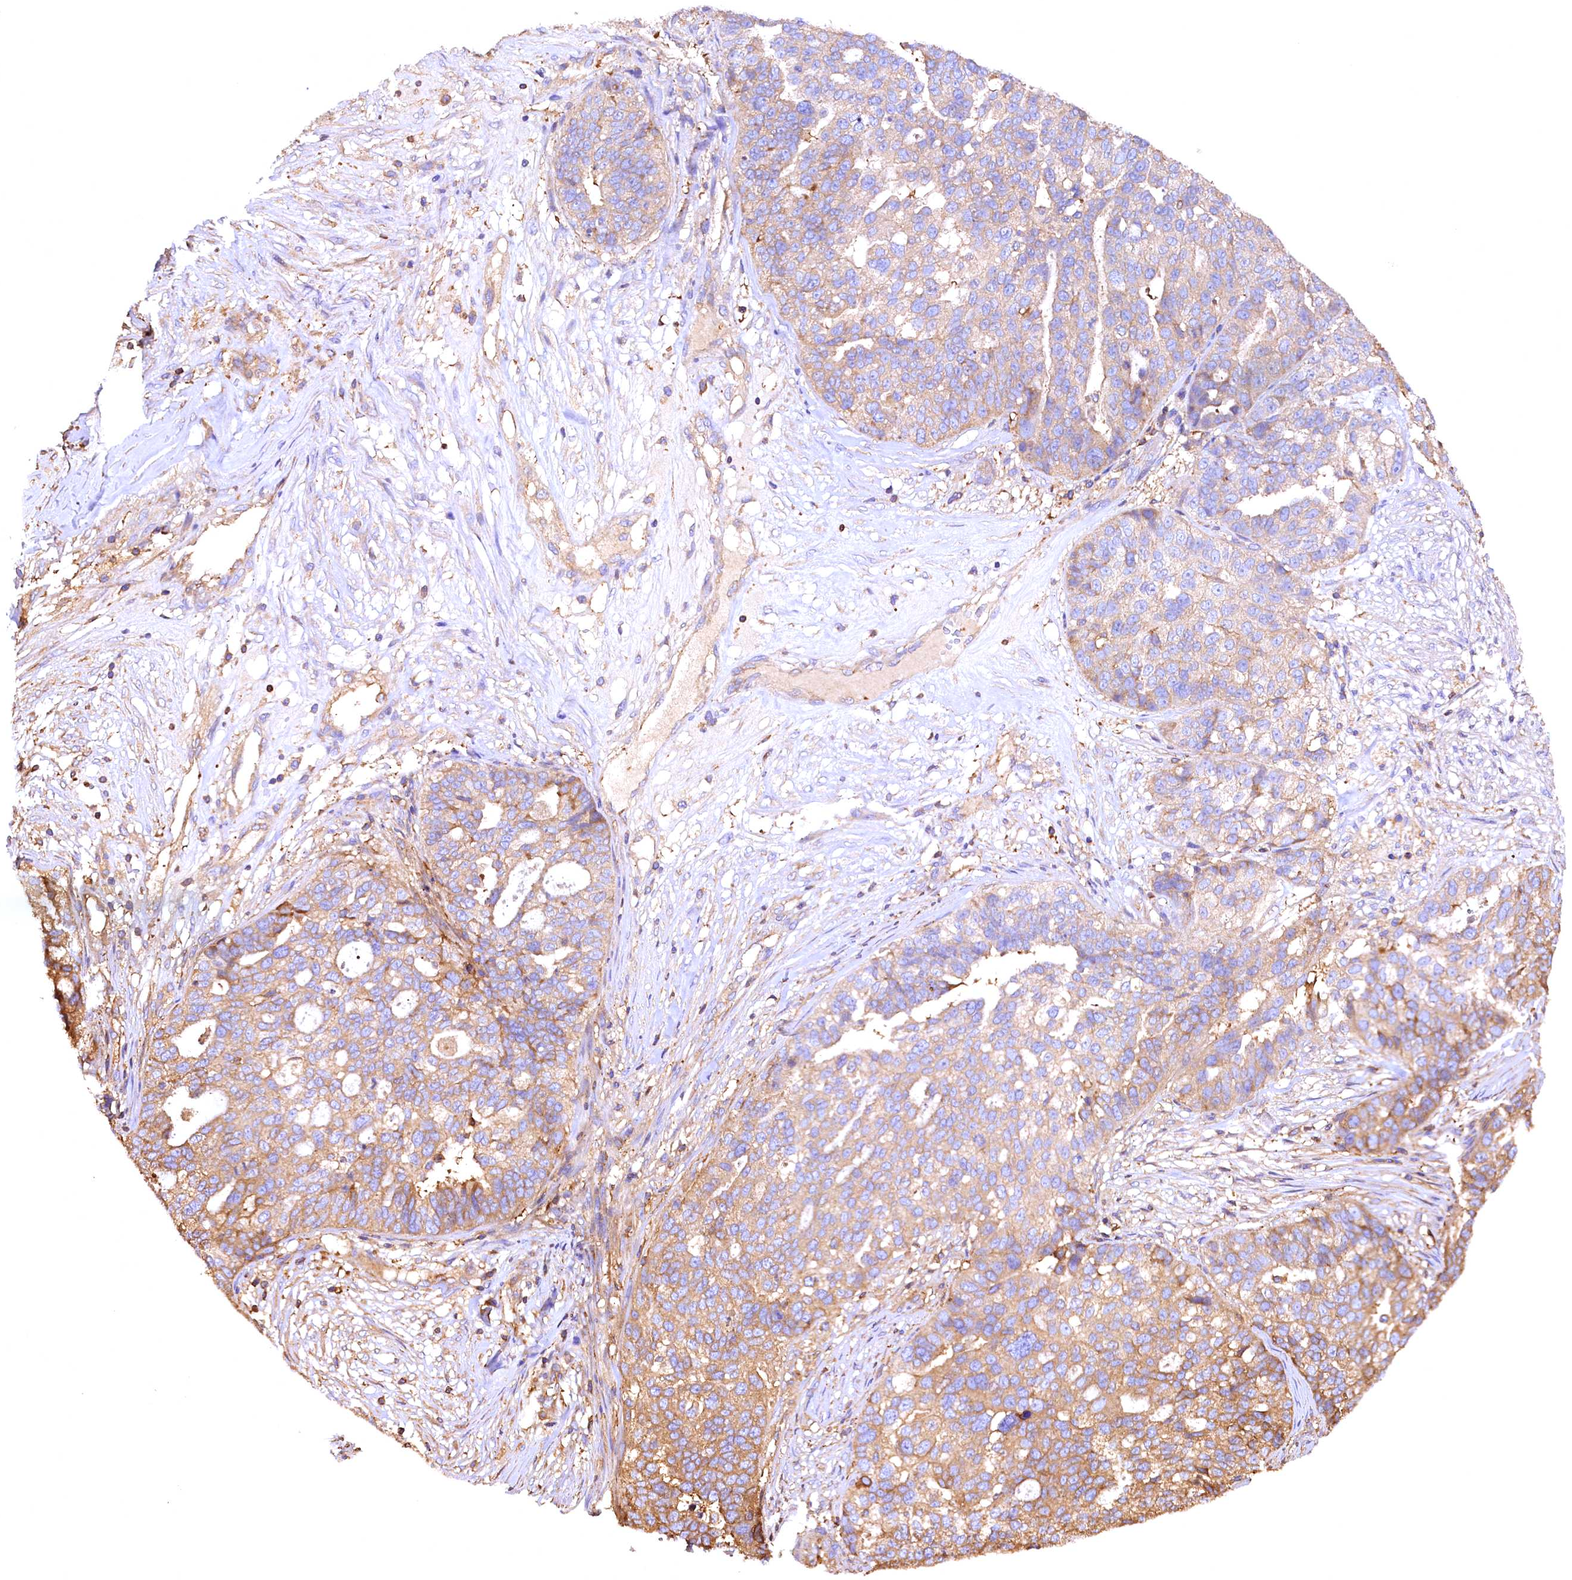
{"staining": {"intensity": "moderate", "quantity": "25%-75%", "location": "cytoplasmic/membranous"}, "tissue": "ovarian cancer", "cell_type": "Tumor cells", "image_type": "cancer", "snomed": [{"axis": "morphology", "description": "Cystadenocarcinoma, serous, NOS"}, {"axis": "topography", "description": "Ovary"}], "caption": "Immunohistochemical staining of ovarian serous cystadenocarcinoma displays medium levels of moderate cytoplasmic/membranous protein staining in about 25%-75% of tumor cells.", "gene": "RARS2", "patient": {"sex": "female", "age": 59}}